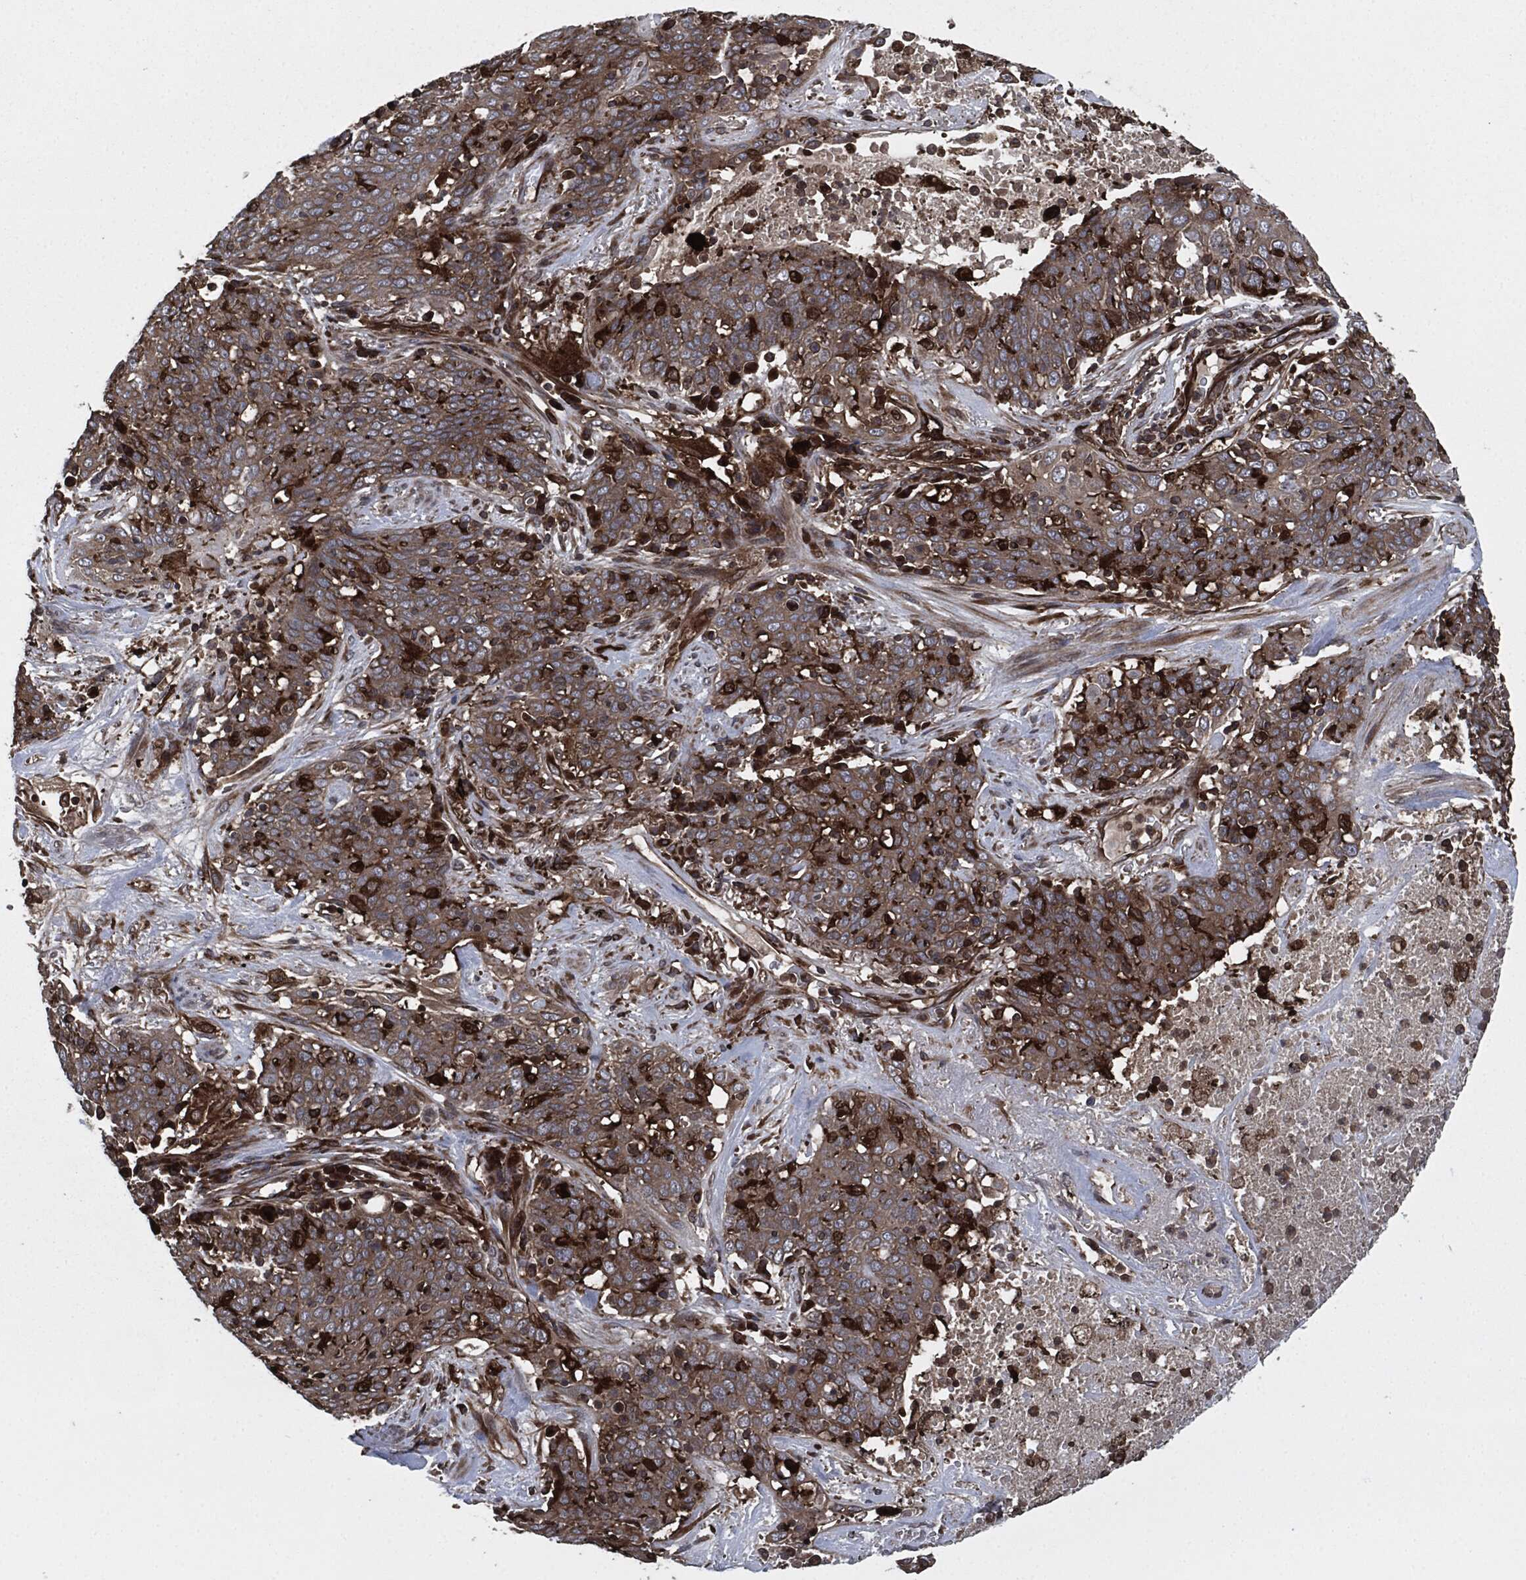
{"staining": {"intensity": "weak", "quantity": ">75%", "location": "cytoplasmic/membranous"}, "tissue": "lung cancer", "cell_type": "Tumor cells", "image_type": "cancer", "snomed": [{"axis": "morphology", "description": "Squamous cell carcinoma, NOS"}, {"axis": "topography", "description": "Lung"}], "caption": "Lung cancer (squamous cell carcinoma) stained with immunohistochemistry exhibits weak cytoplasmic/membranous positivity in approximately >75% of tumor cells. Nuclei are stained in blue.", "gene": "RAP1GDS1", "patient": {"sex": "male", "age": 82}}